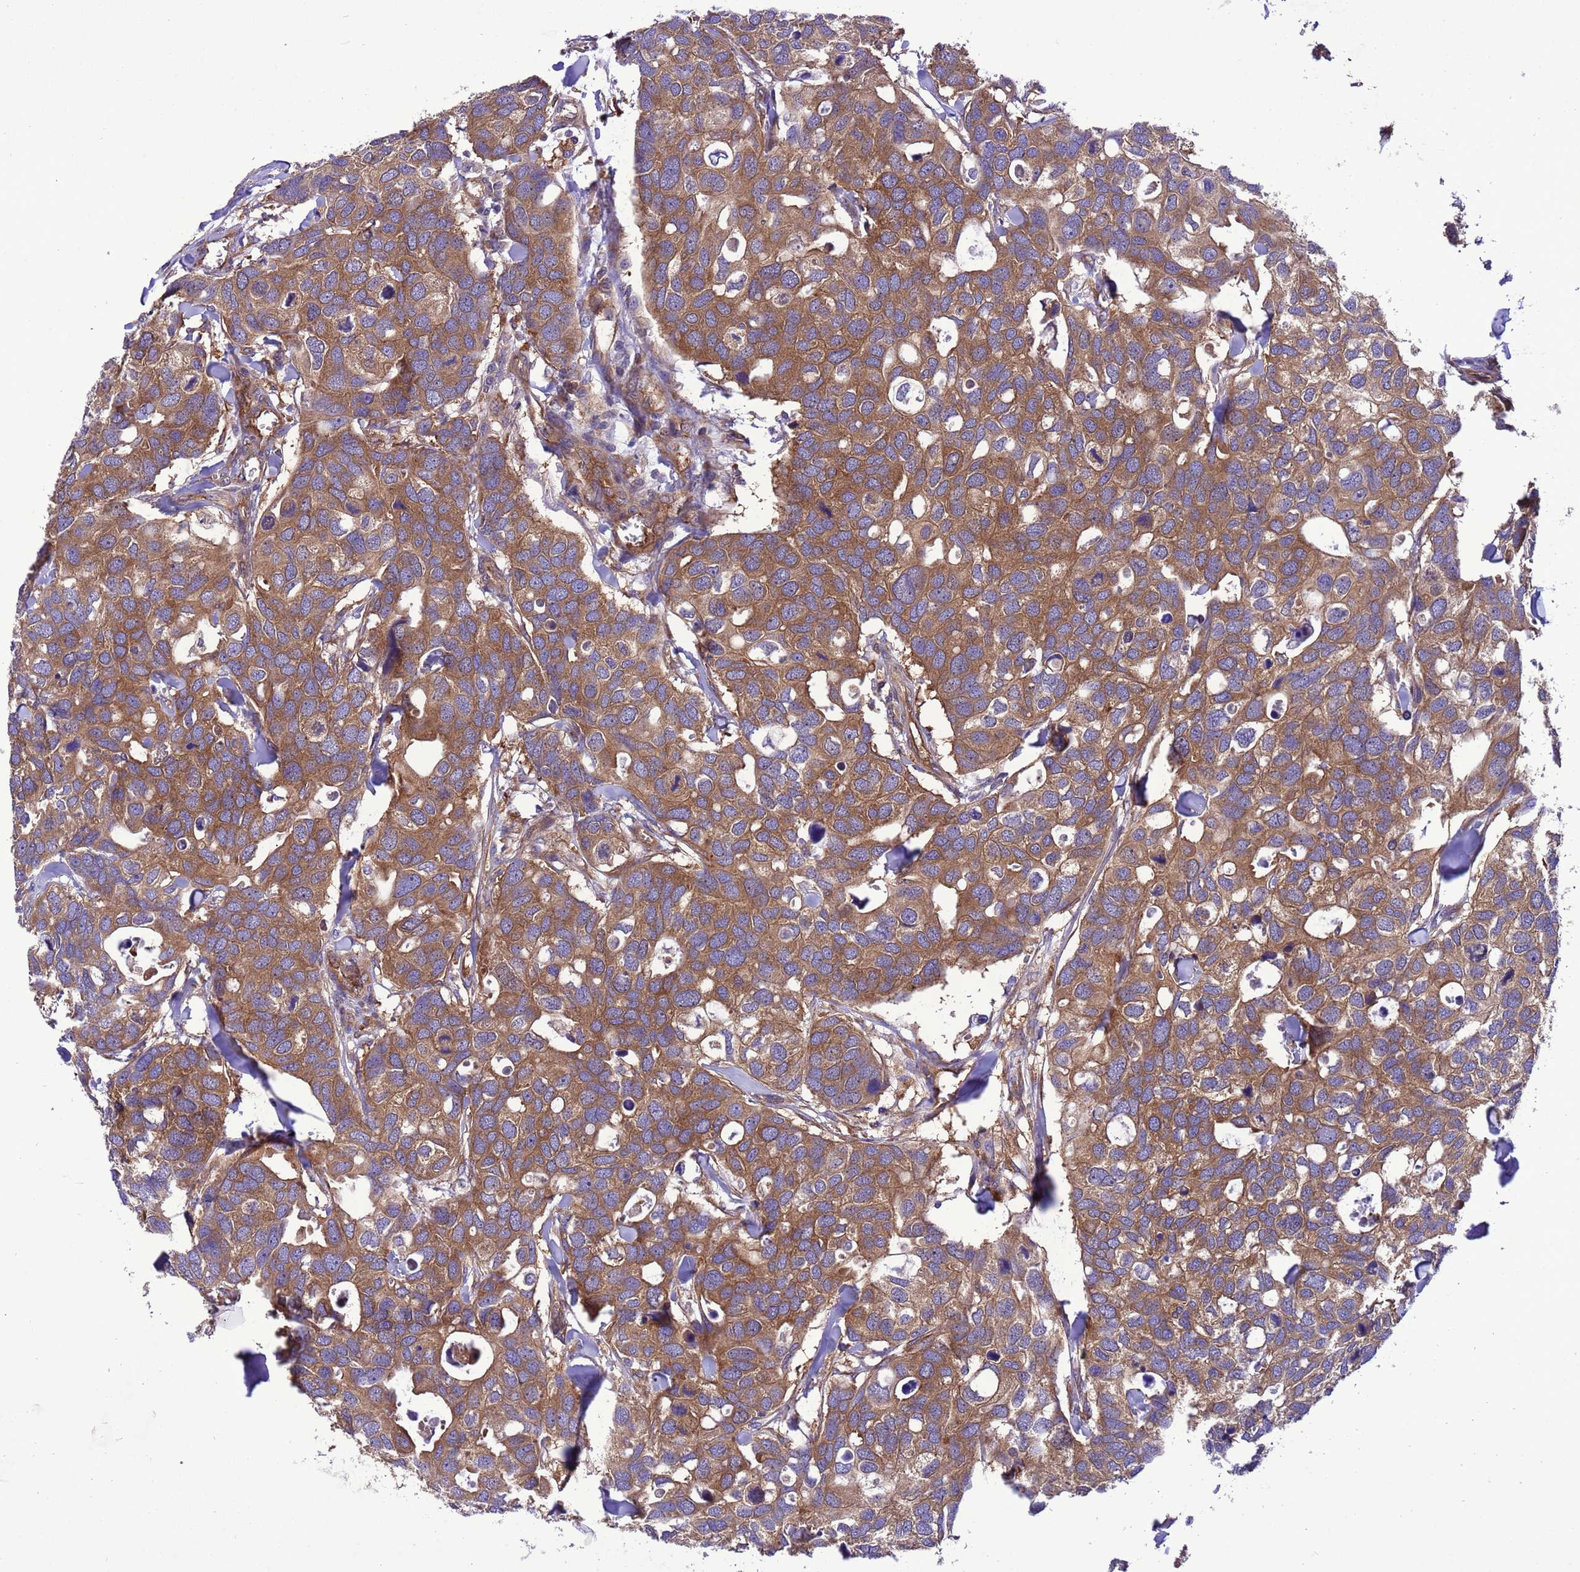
{"staining": {"intensity": "moderate", "quantity": ">75%", "location": "cytoplasmic/membranous"}, "tissue": "breast cancer", "cell_type": "Tumor cells", "image_type": "cancer", "snomed": [{"axis": "morphology", "description": "Duct carcinoma"}, {"axis": "topography", "description": "Breast"}], "caption": "Immunohistochemistry (DAB) staining of human breast cancer (infiltrating ductal carcinoma) shows moderate cytoplasmic/membranous protein positivity in about >75% of tumor cells.", "gene": "RABEP2", "patient": {"sex": "female", "age": 83}}